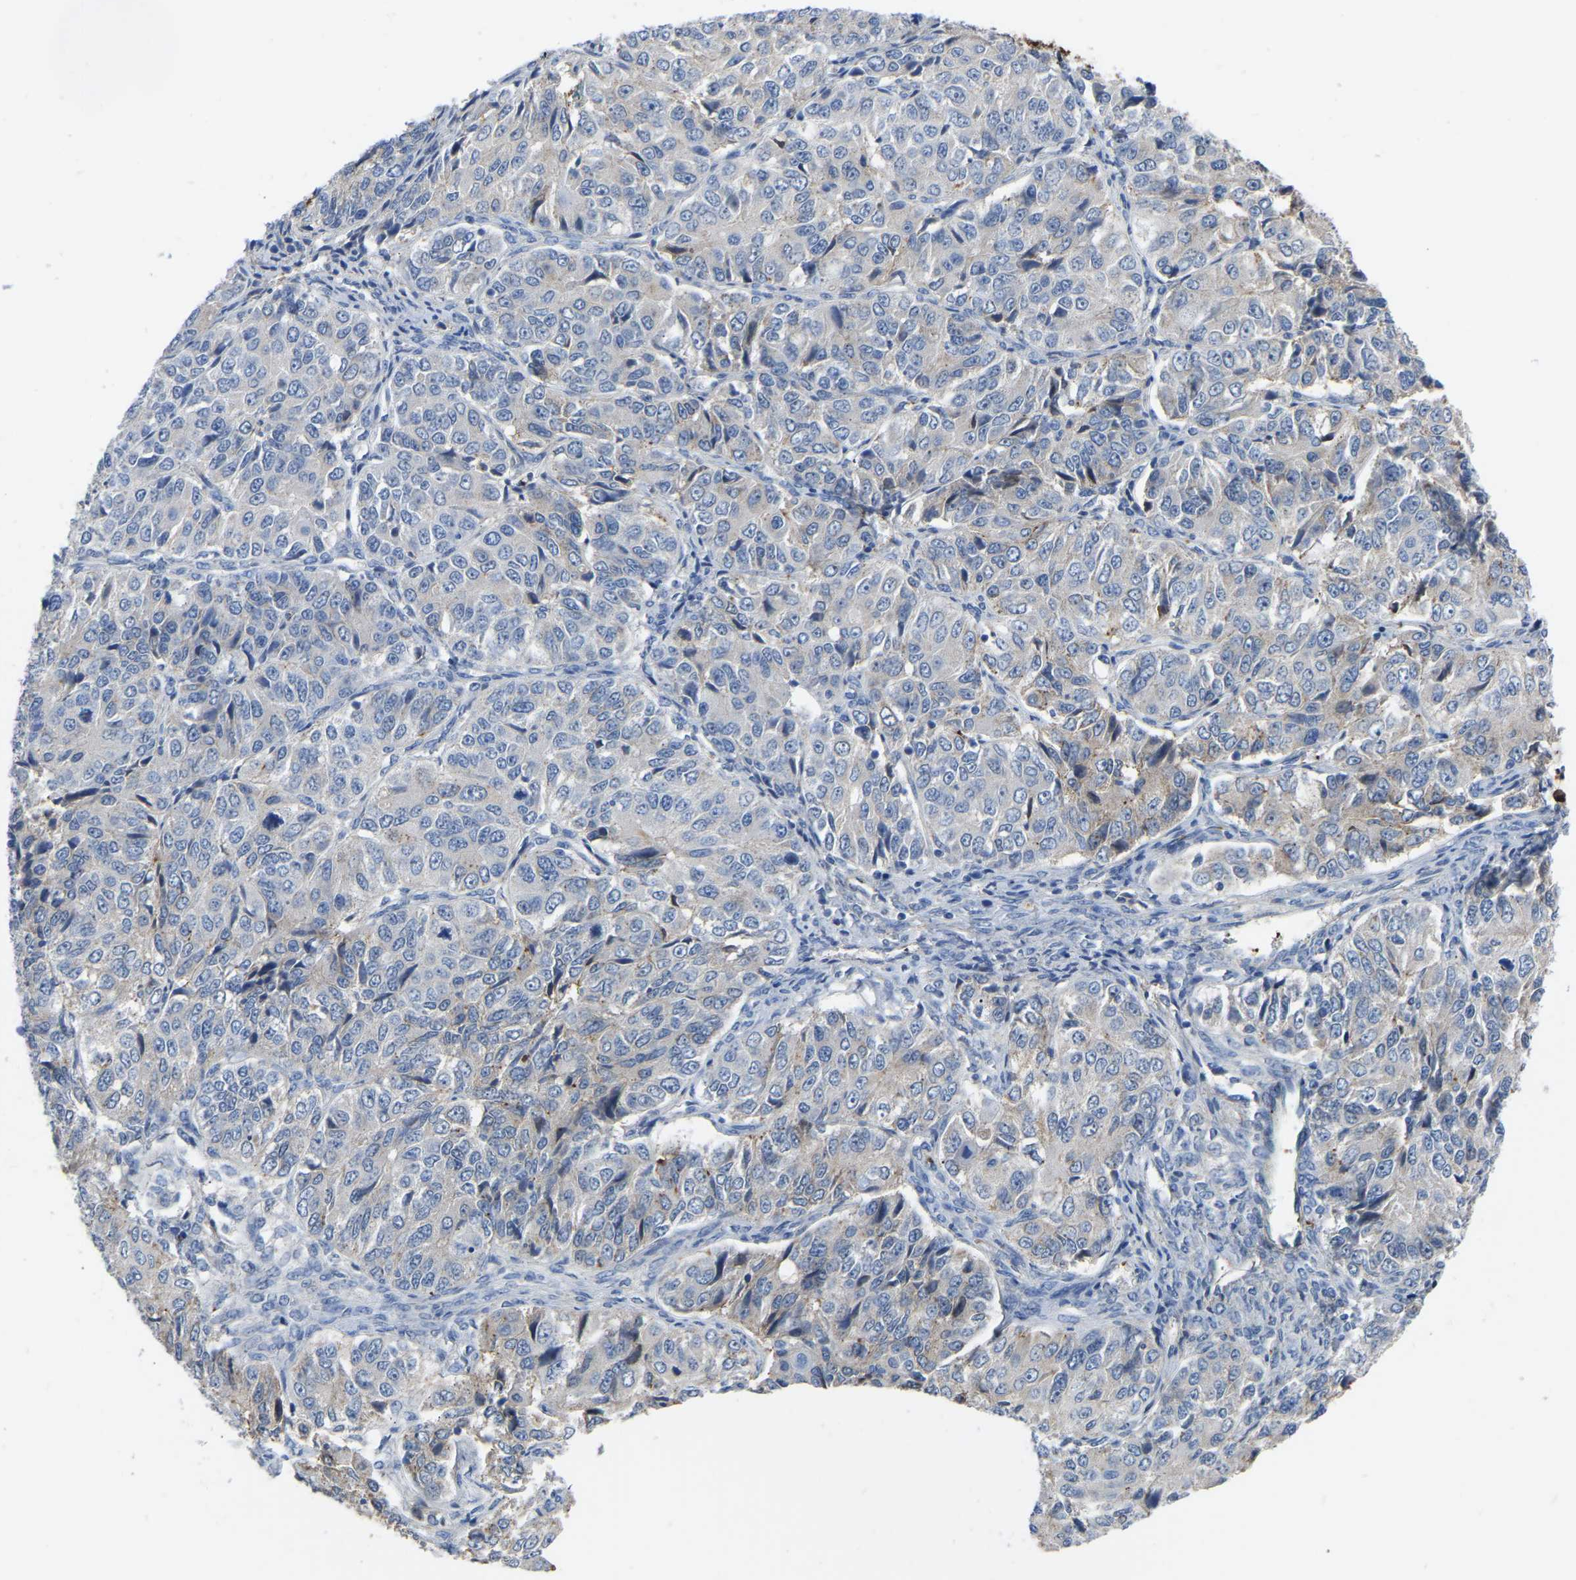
{"staining": {"intensity": "negative", "quantity": "none", "location": "none"}, "tissue": "ovarian cancer", "cell_type": "Tumor cells", "image_type": "cancer", "snomed": [{"axis": "morphology", "description": "Carcinoma, endometroid"}, {"axis": "topography", "description": "Ovary"}], "caption": "This is a histopathology image of immunohistochemistry (IHC) staining of ovarian endometroid carcinoma, which shows no staining in tumor cells.", "gene": "ZNF449", "patient": {"sex": "female", "age": 51}}